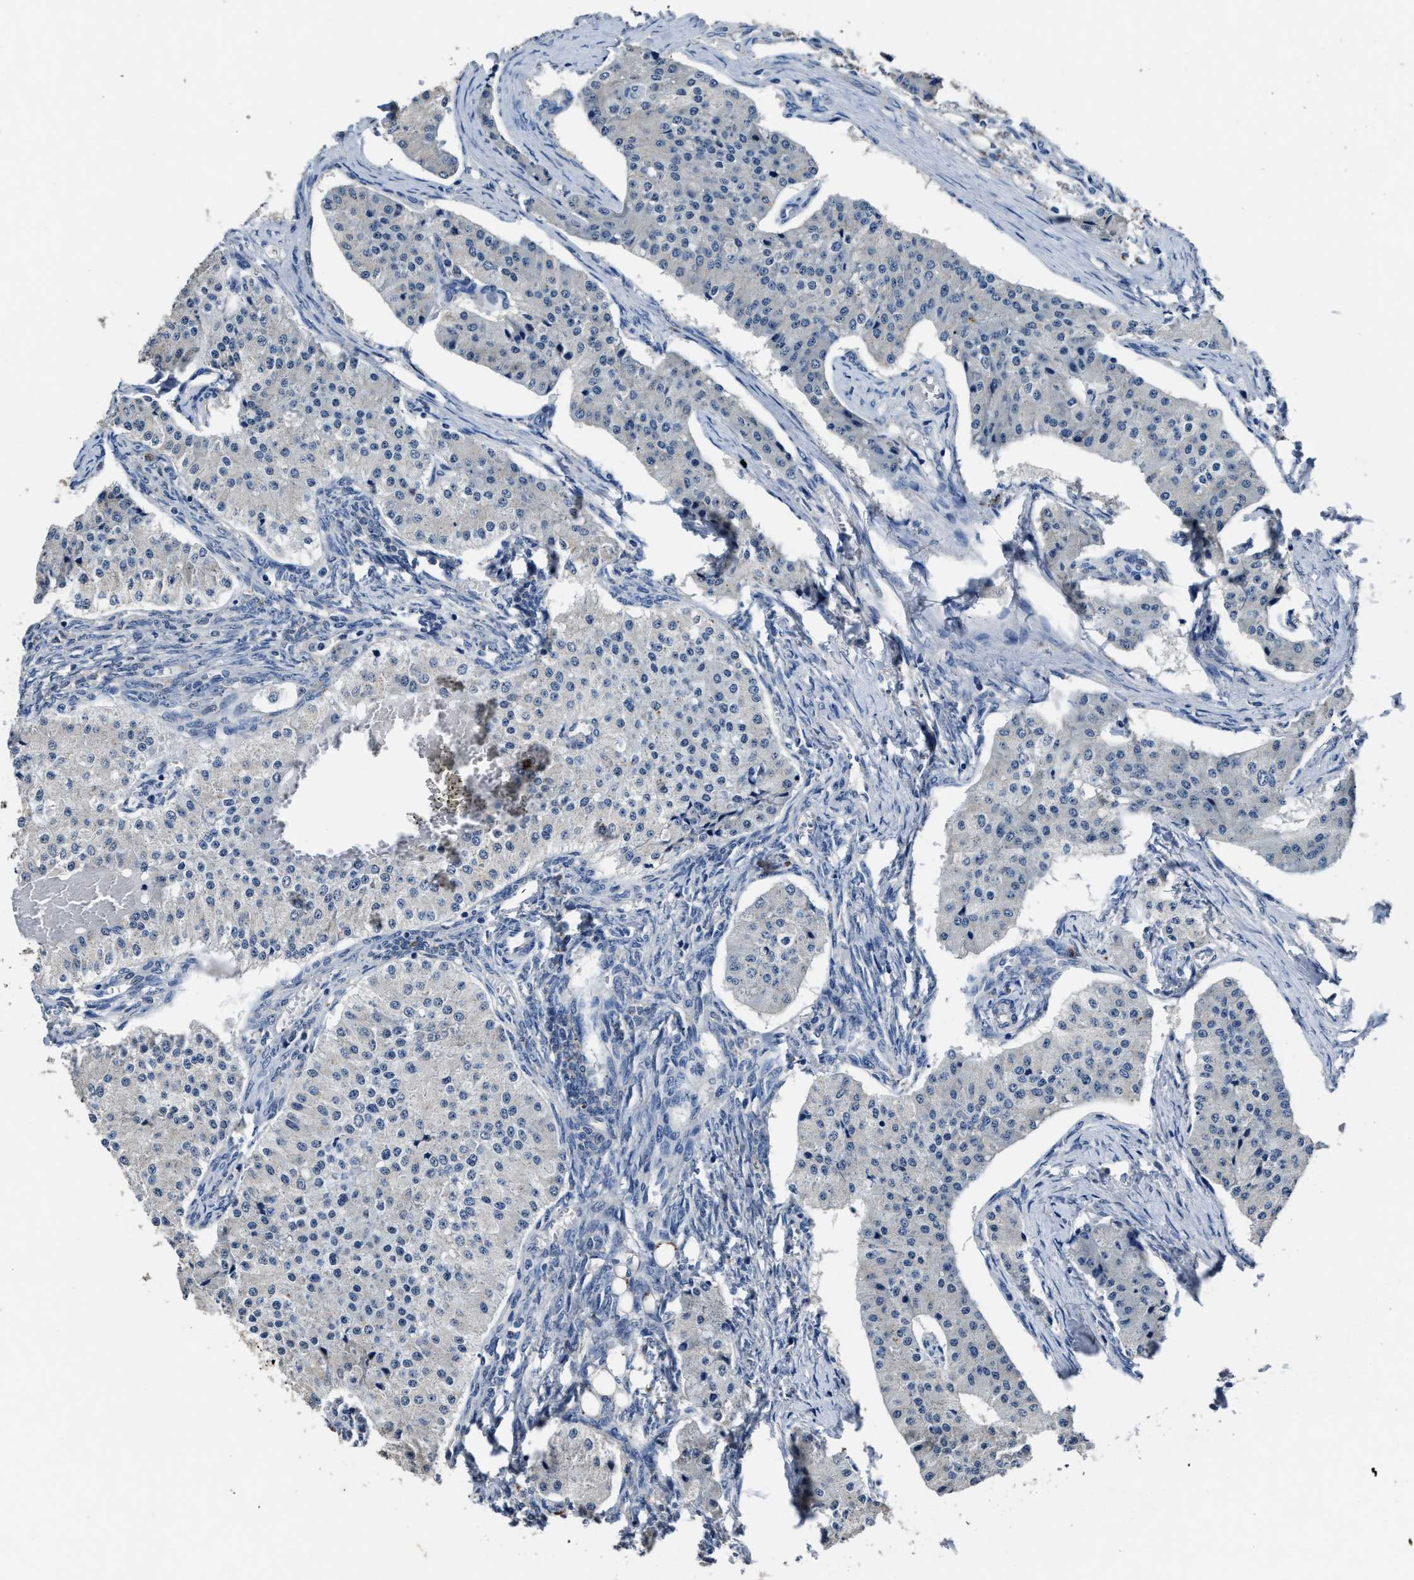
{"staining": {"intensity": "negative", "quantity": "none", "location": "none"}, "tissue": "carcinoid", "cell_type": "Tumor cells", "image_type": "cancer", "snomed": [{"axis": "morphology", "description": "Carcinoid, malignant, NOS"}, {"axis": "topography", "description": "Colon"}], "caption": "This is an IHC micrograph of carcinoid. There is no positivity in tumor cells.", "gene": "UBR4", "patient": {"sex": "female", "age": 52}}